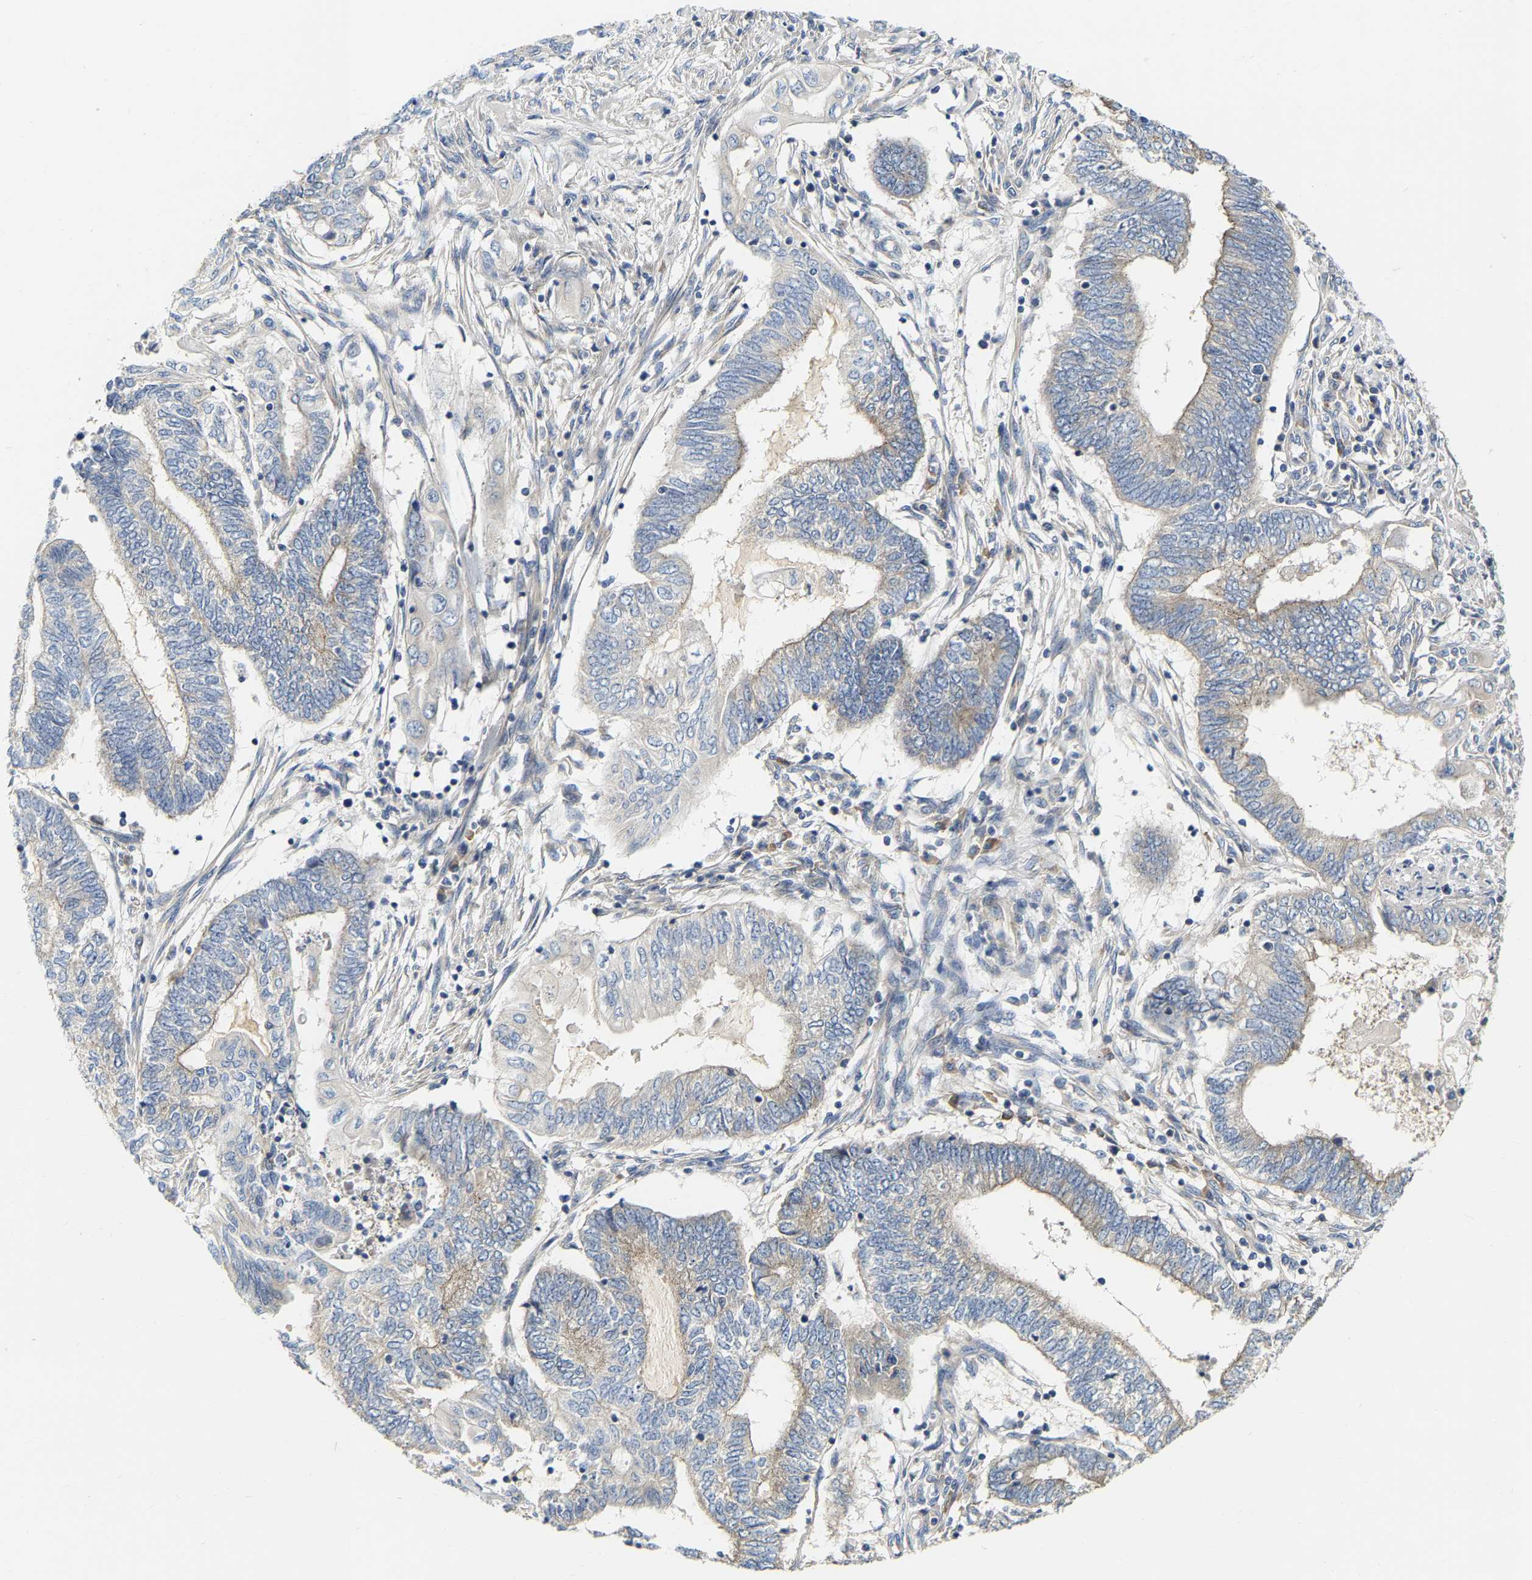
{"staining": {"intensity": "weak", "quantity": "<25%", "location": "cytoplasmic/membranous"}, "tissue": "endometrial cancer", "cell_type": "Tumor cells", "image_type": "cancer", "snomed": [{"axis": "morphology", "description": "Adenocarcinoma, NOS"}, {"axis": "topography", "description": "Uterus"}, {"axis": "topography", "description": "Endometrium"}], "caption": "A micrograph of human endometrial cancer (adenocarcinoma) is negative for staining in tumor cells. The staining is performed using DAB brown chromogen with nuclei counter-stained in using hematoxylin.", "gene": "PCNT", "patient": {"sex": "female", "age": 70}}